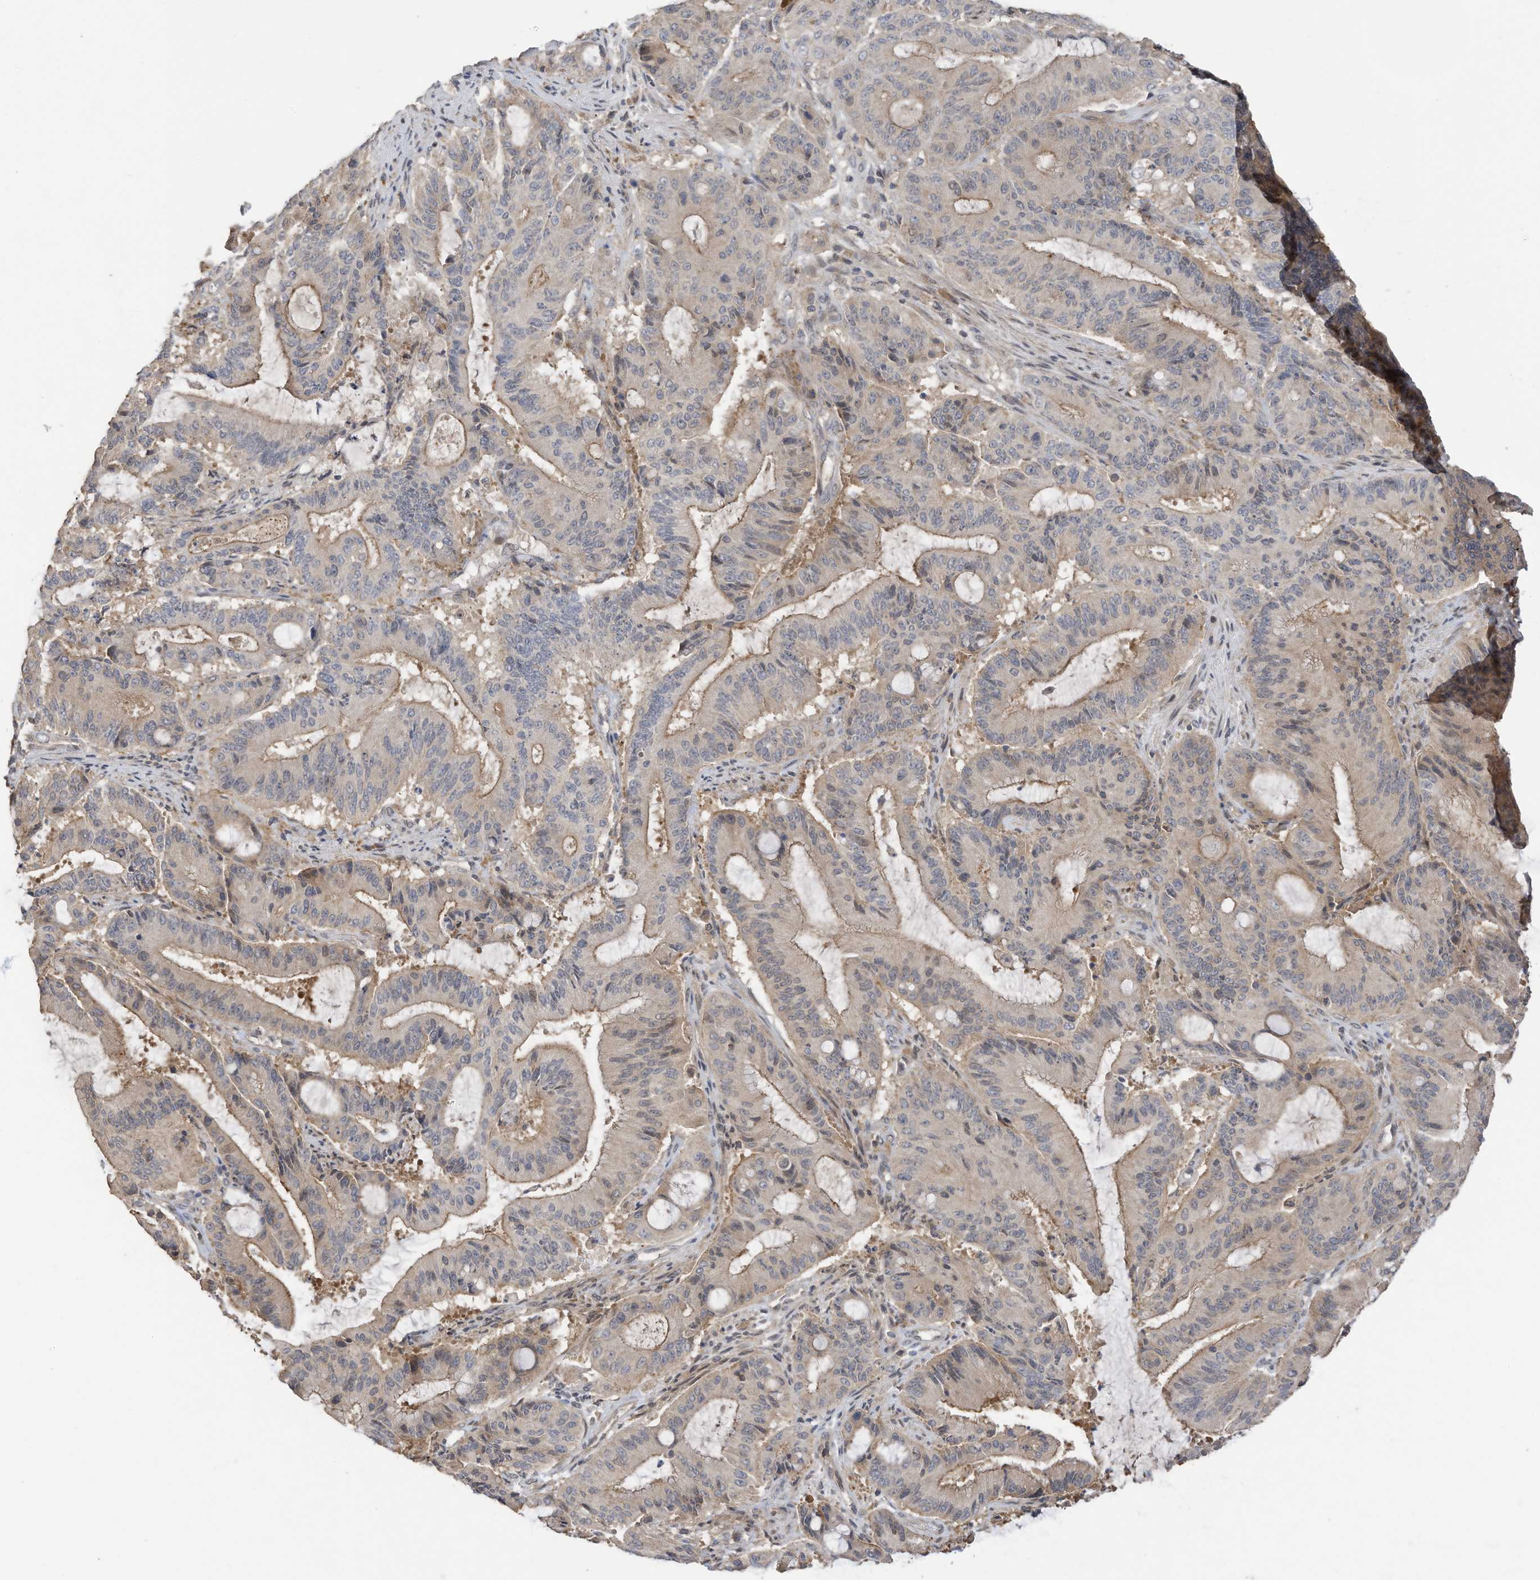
{"staining": {"intensity": "weak", "quantity": "25%-75%", "location": "cytoplasmic/membranous"}, "tissue": "liver cancer", "cell_type": "Tumor cells", "image_type": "cancer", "snomed": [{"axis": "morphology", "description": "Normal tissue, NOS"}, {"axis": "morphology", "description": "Cholangiocarcinoma"}, {"axis": "topography", "description": "Liver"}, {"axis": "topography", "description": "Peripheral nerve tissue"}], "caption": "This image exhibits IHC staining of human cholangiocarcinoma (liver), with low weak cytoplasmic/membranous staining in about 25%-75% of tumor cells.", "gene": "REC8", "patient": {"sex": "female", "age": 73}}